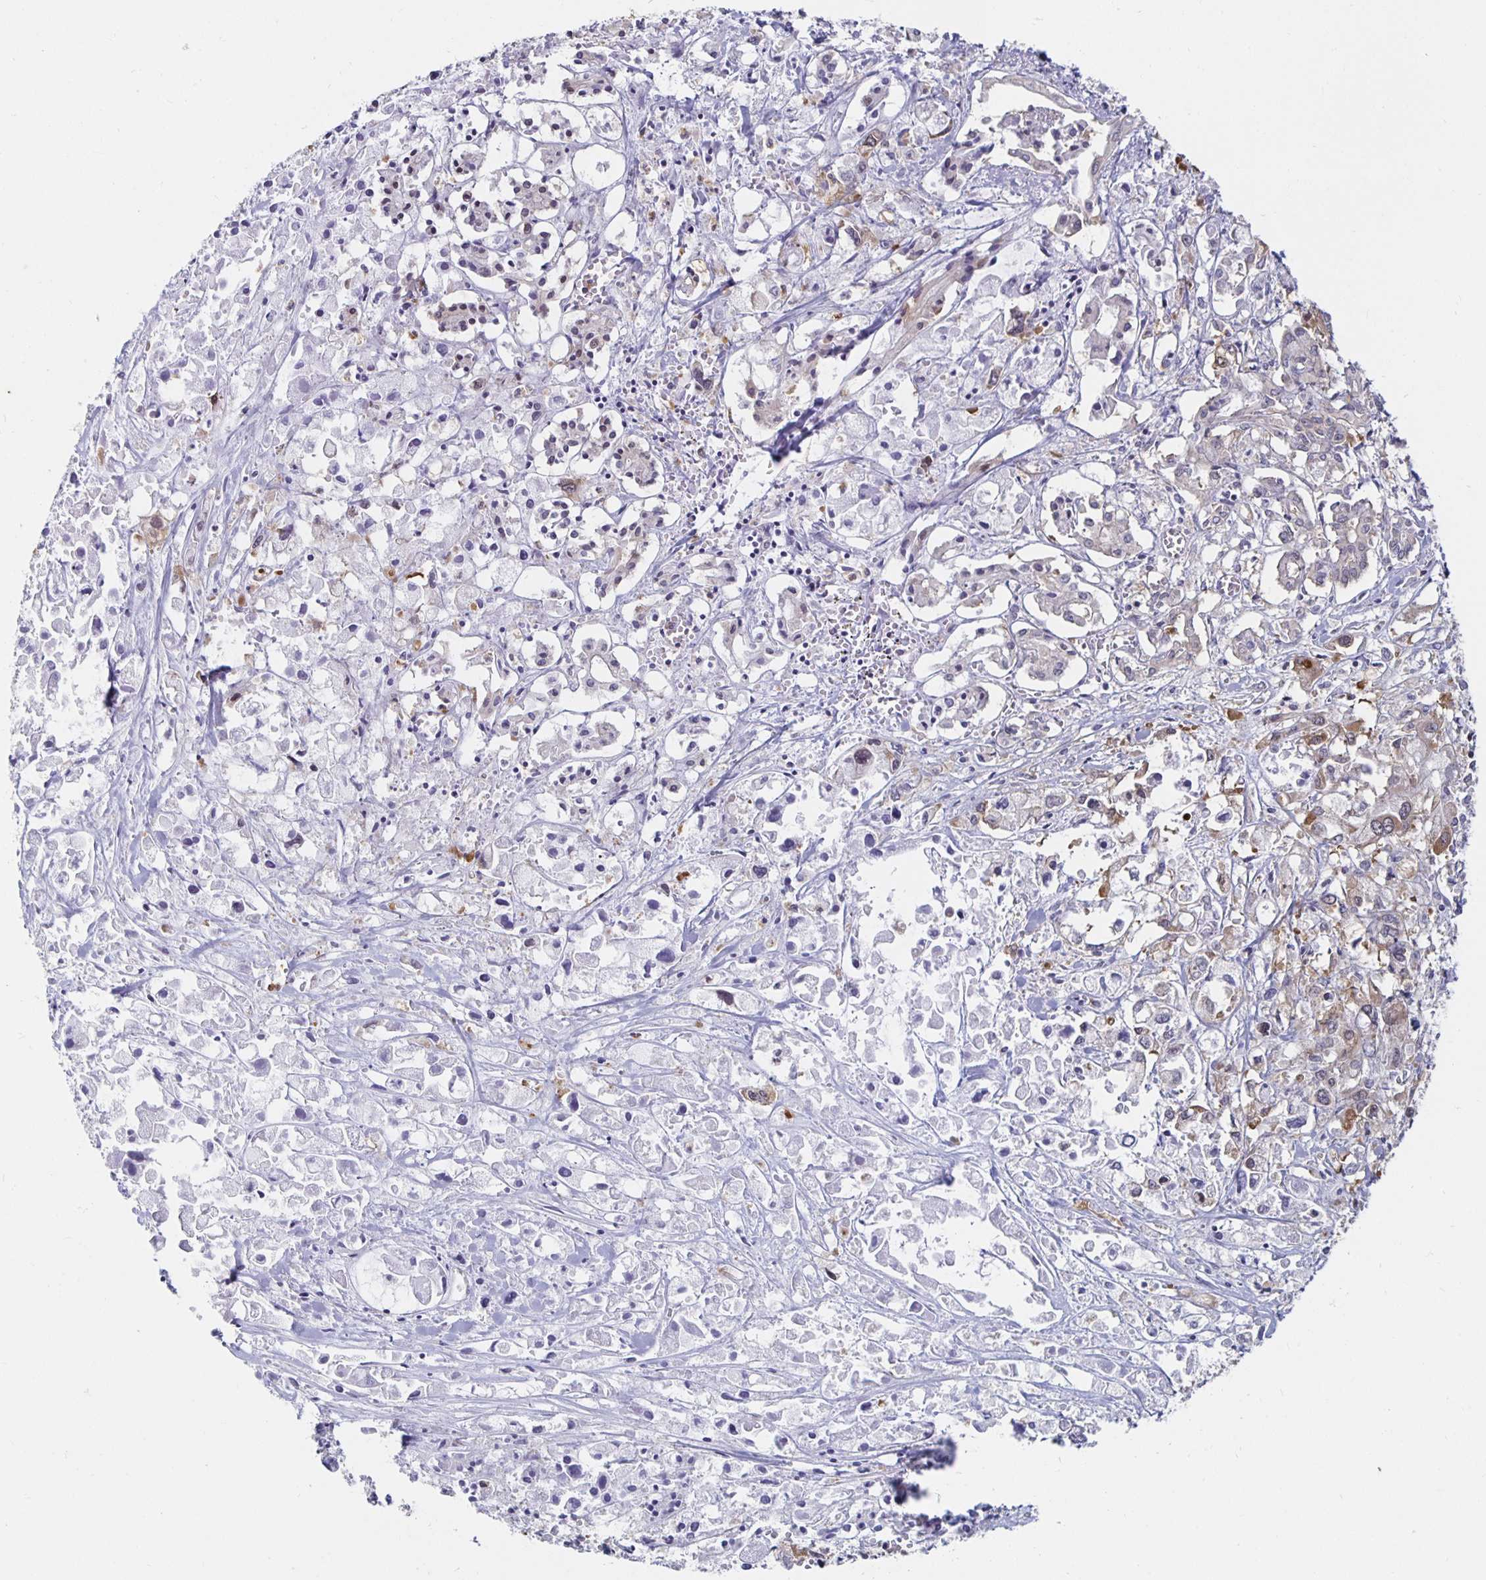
{"staining": {"intensity": "negative", "quantity": "none", "location": "none"}, "tissue": "pancreatic cancer", "cell_type": "Tumor cells", "image_type": "cancer", "snomed": [{"axis": "morphology", "description": "Adenocarcinoma, NOS"}, {"axis": "topography", "description": "Pancreas"}], "caption": "Tumor cells are negative for brown protein staining in adenocarcinoma (pancreatic).", "gene": "PDAP1", "patient": {"sex": "male", "age": 71}}